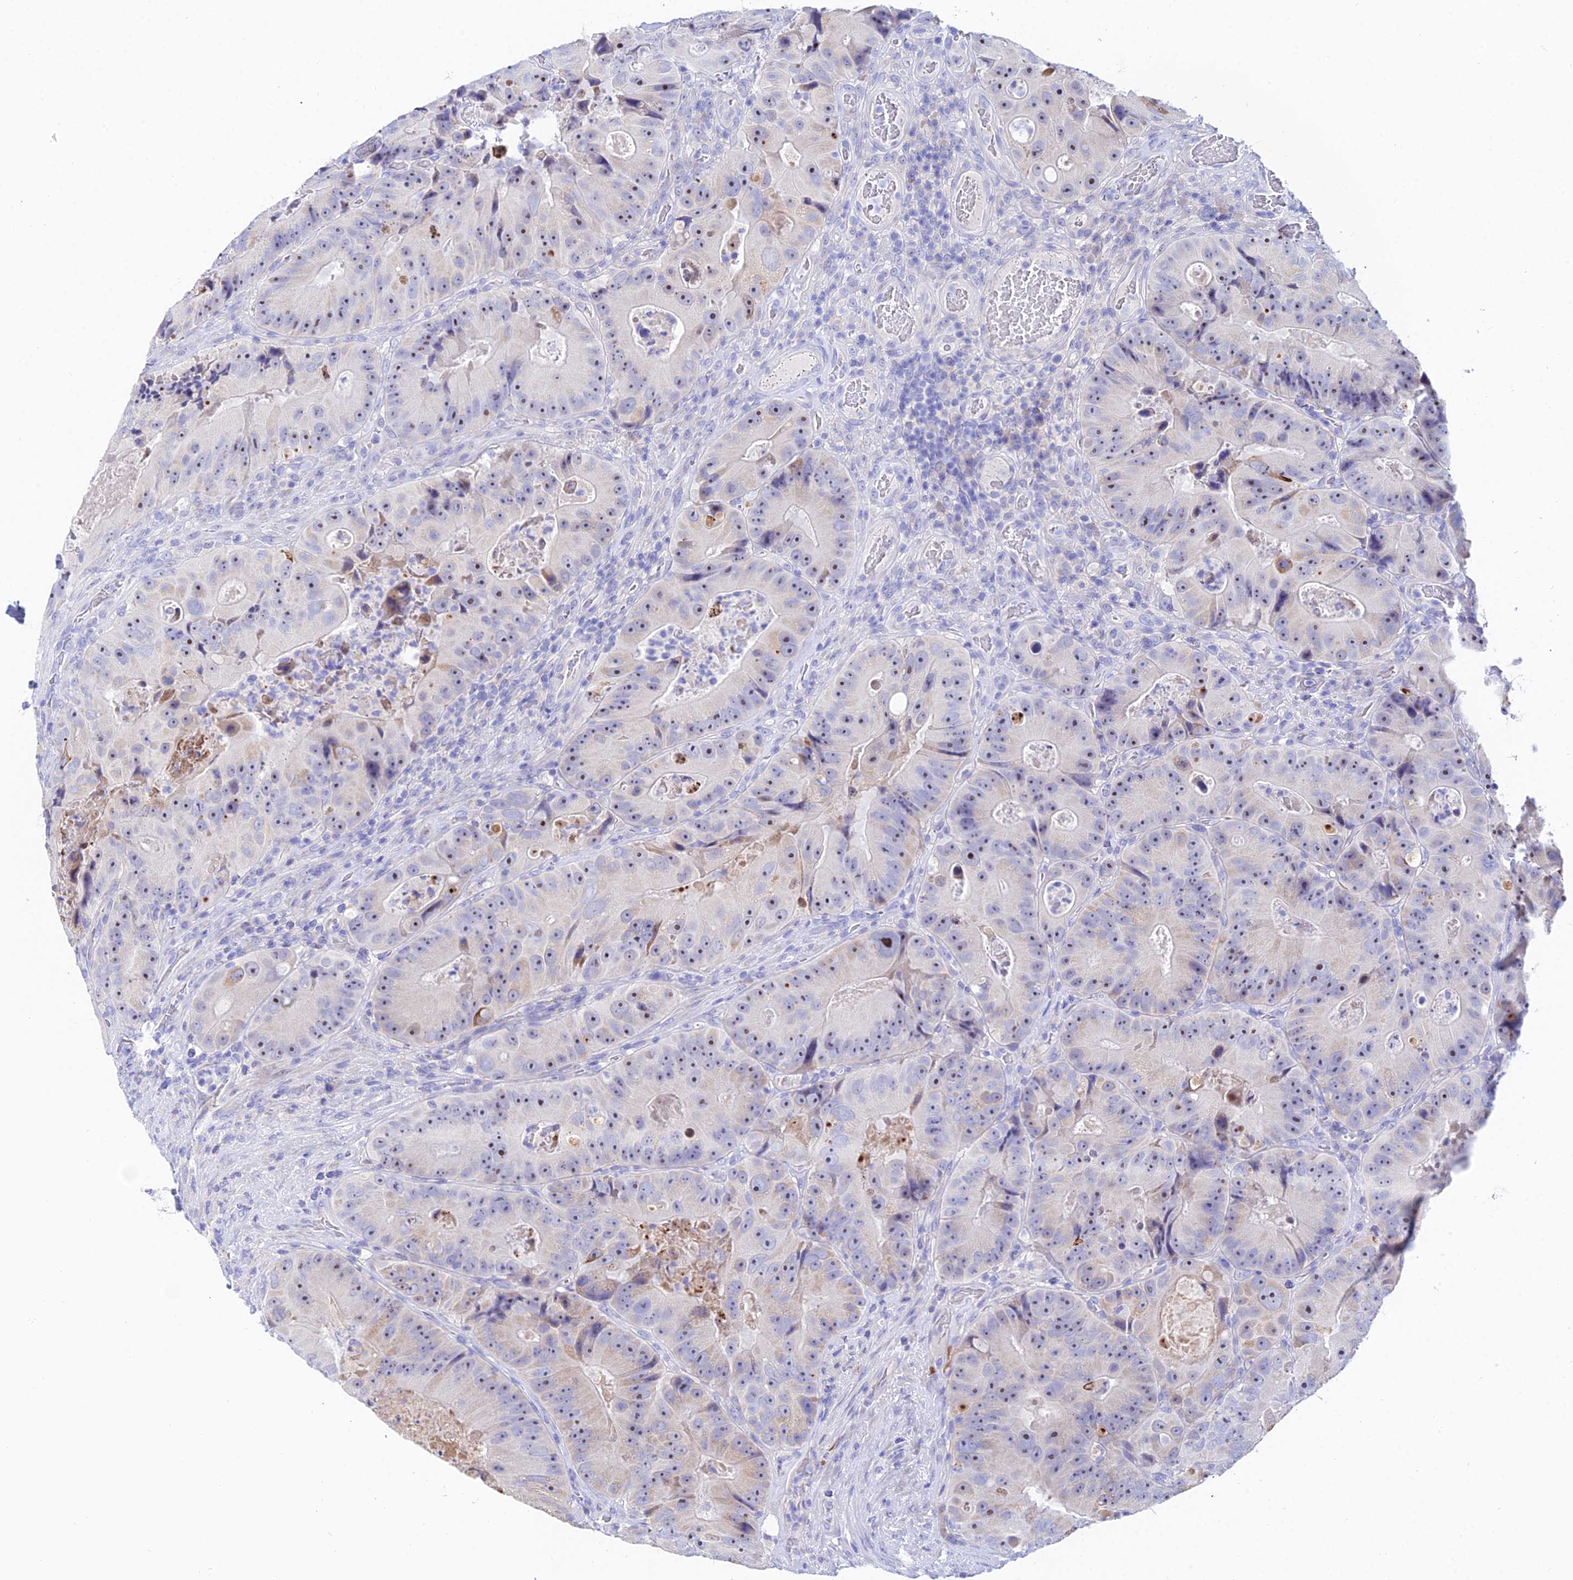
{"staining": {"intensity": "moderate", "quantity": "25%-75%", "location": "nuclear"}, "tissue": "colorectal cancer", "cell_type": "Tumor cells", "image_type": "cancer", "snomed": [{"axis": "morphology", "description": "Adenocarcinoma, NOS"}, {"axis": "topography", "description": "Colon"}], "caption": "IHC of human colorectal adenocarcinoma reveals medium levels of moderate nuclear staining in about 25%-75% of tumor cells. The staining was performed using DAB (3,3'-diaminobenzidine) to visualize the protein expression in brown, while the nuclei were stained in blue with hematoxylin (Magnification: 20x).", "gene": "CEP41", "patient": {"sex": "female", "age": 86}}